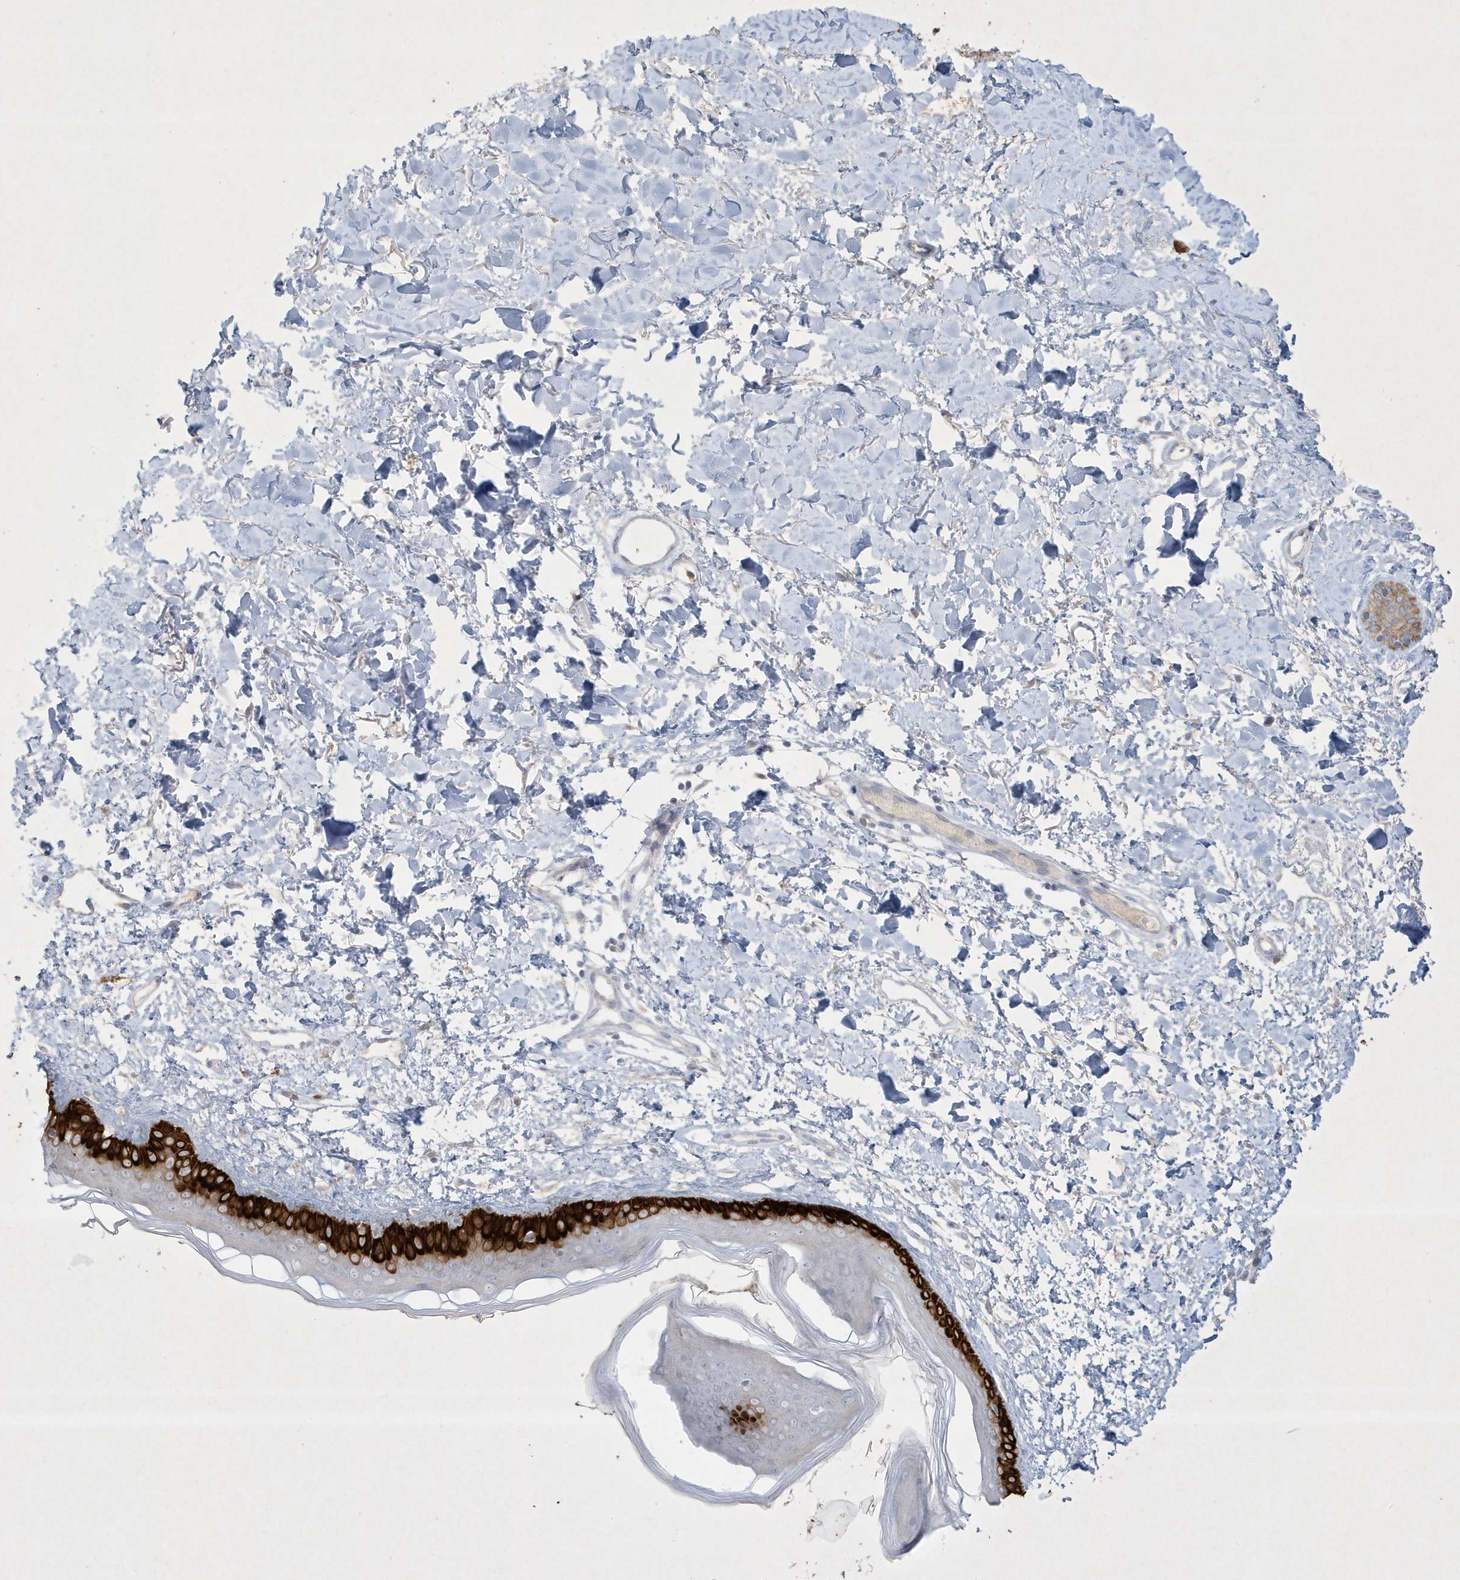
{"staining": {"intensity": "negative", "quantity": "none", "location": "none"}, "tissue": "skin", "cell_type": "Fibroblasts", "image_type": "normal", "snomed": [{"axis": "morphology", "description": "Normal tissue, NOS"}, {"axis": "topography", "description": "Skin"}], "caption": "Image shows no protein staining in fibroblasts of normal skin. The staining is performed using DAB brown chromogen with nuclei counter-stained in using hematoxylin.", "gene": "CCDC24", "patient": {"sex": "female", "age": 58}}